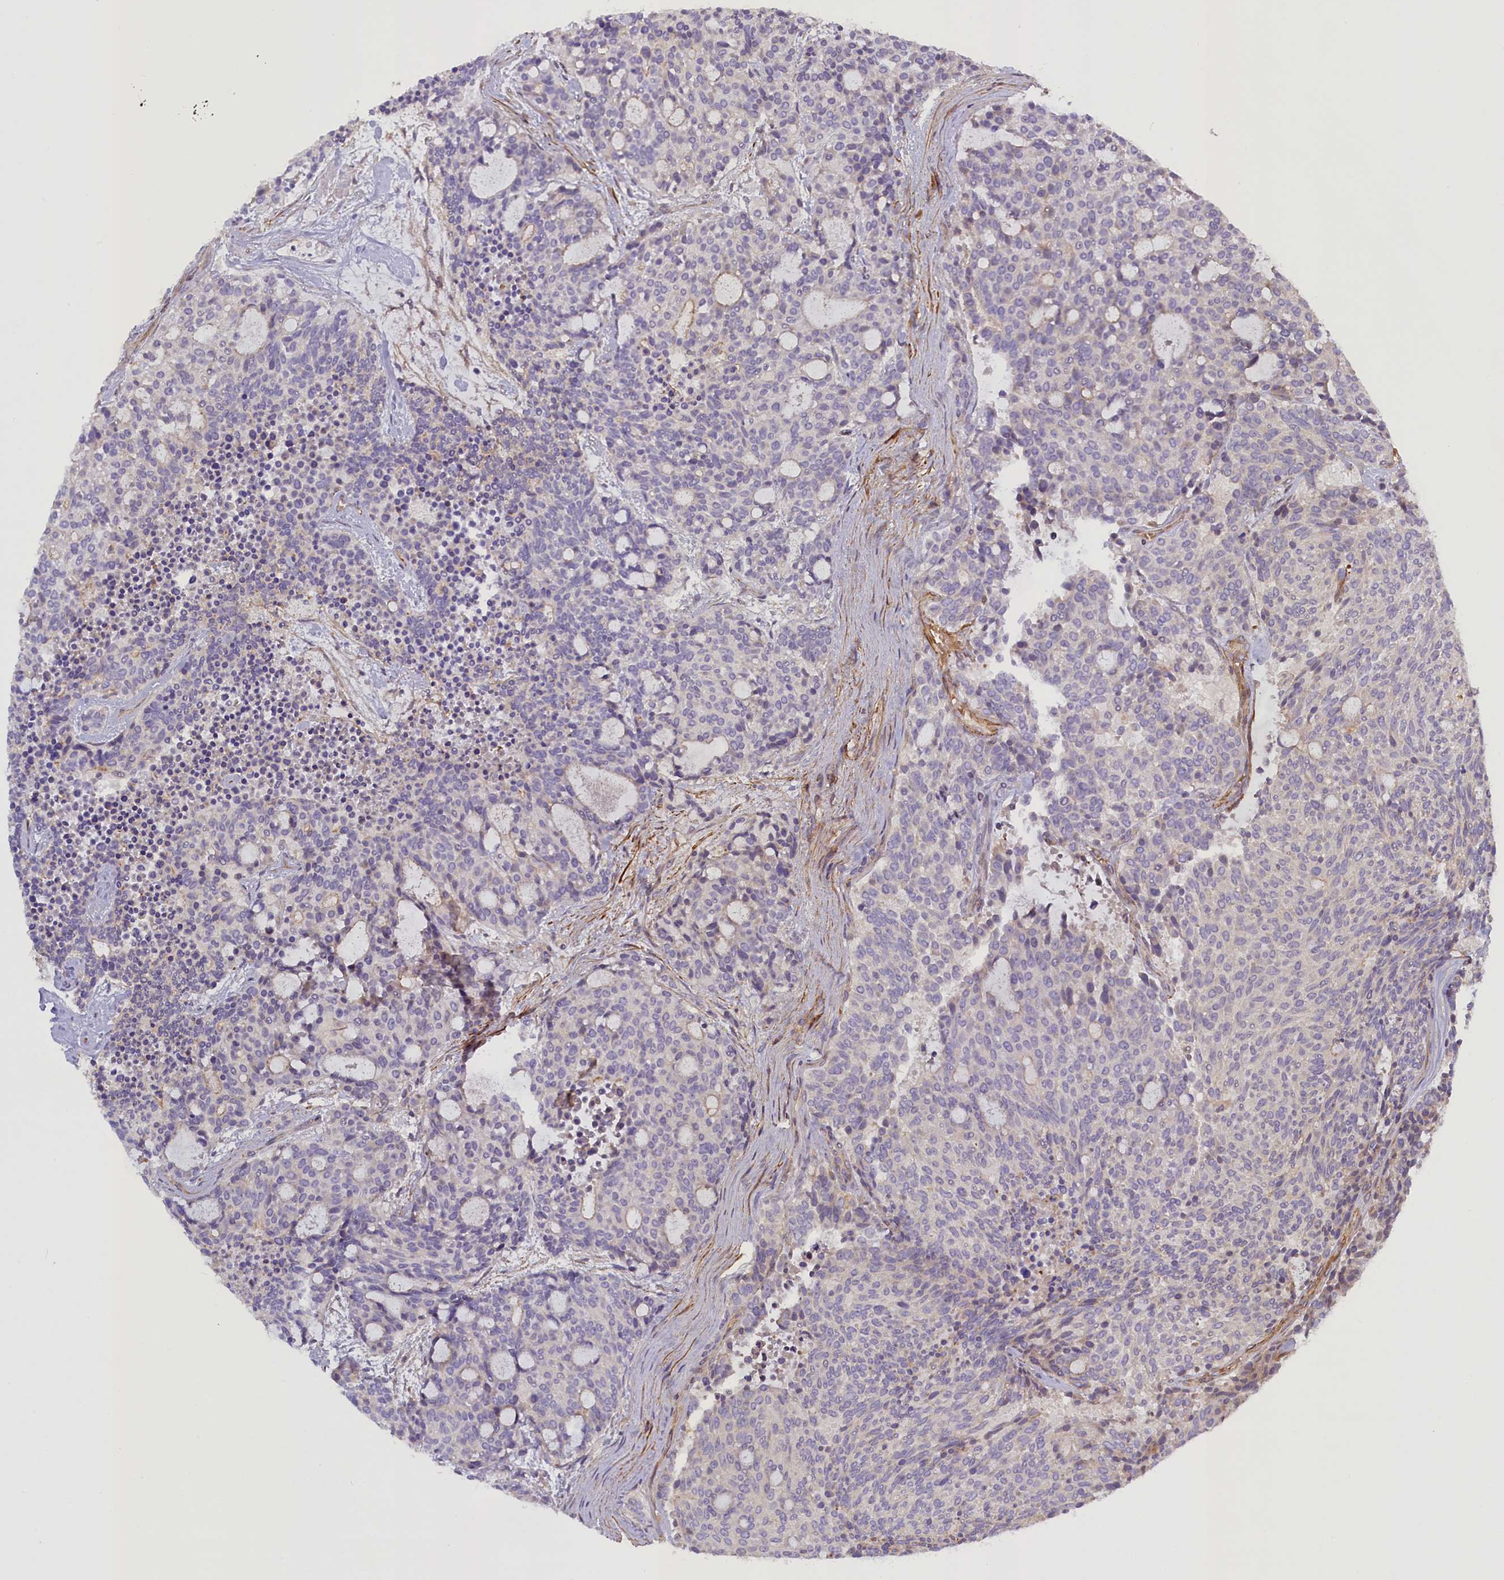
{"staining": {"intensity": "negative", "quantity": "none", "location": "none"}, "tissue": "carcinoid", "cell_type": "Tumor cells", "image_type": "cancer", "snomed": [{"axis": "morphology", "description": "Carcinoid, malignant, NOS"}, {"axis": "topography", "description": "Pancreas"}], "caption": "High power microscopy image of an IHC photomicrograph of carcinoid (malignant), revealing no significant positivity in tumor cells.", "gene": "FUZ", "patient": {"sex": "female", "age": 54}}